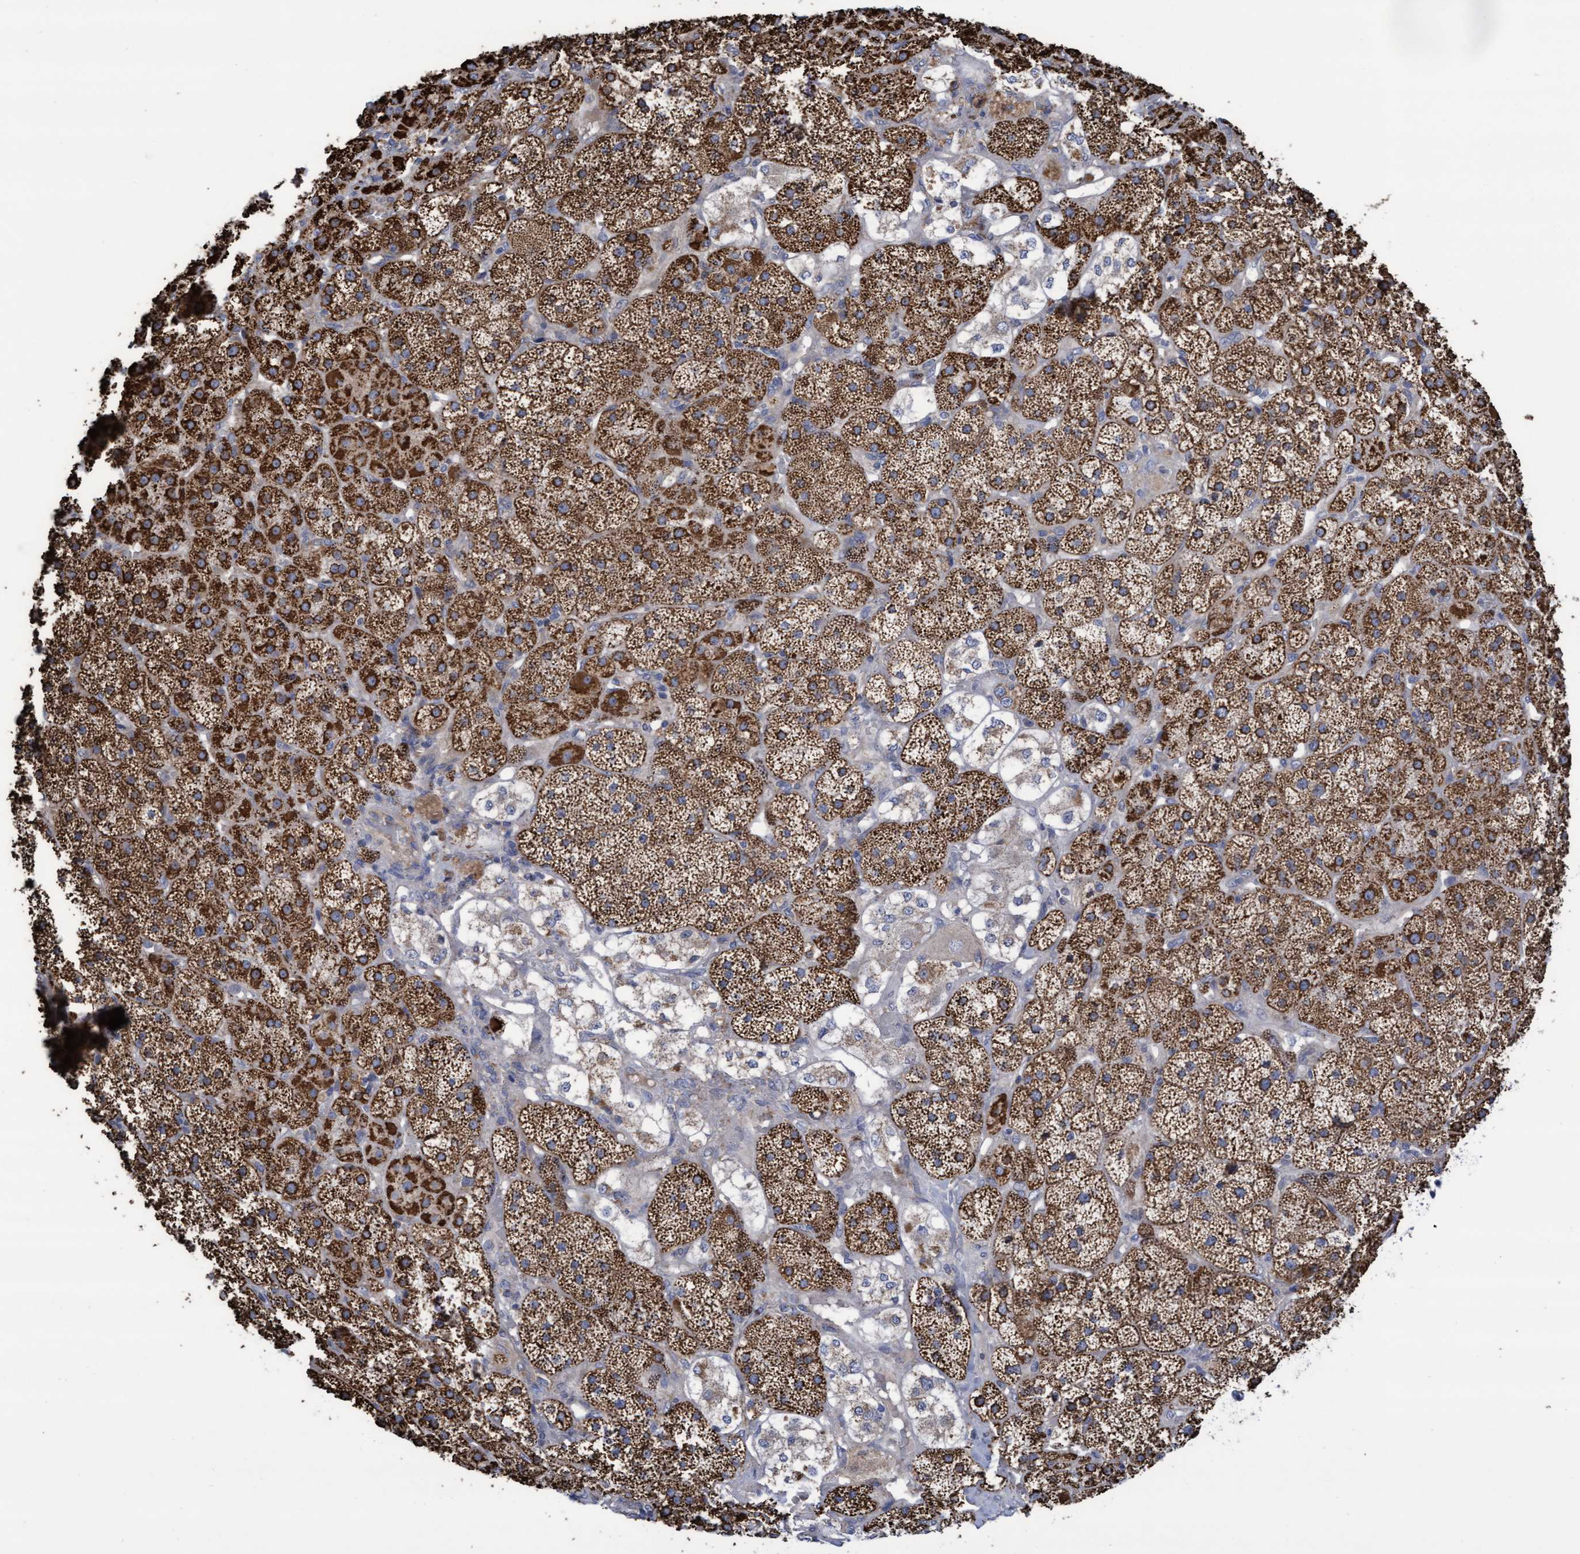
{"staining": {"intensity": "strong", "quantity": ">75%", "location": "cytoplasmic/membranous"}, "tissue": "adrenal gland", "cell_type": "Glandular cells", "image_type": "normal", "snomed": [{"axis": "morphology", "description": "Normal tissue, NOS"}, {"axis": "topography", "description": "Adrenal gland"}], "caption": "High-power microscopy captured an IHC micrograph of benign adrenal gland, revealing strong cytoplasmic/membranous positivity in approximately >75% of glandular cells.", "gene": "COBL", "patient": {"sex": "male", "age": 57}}